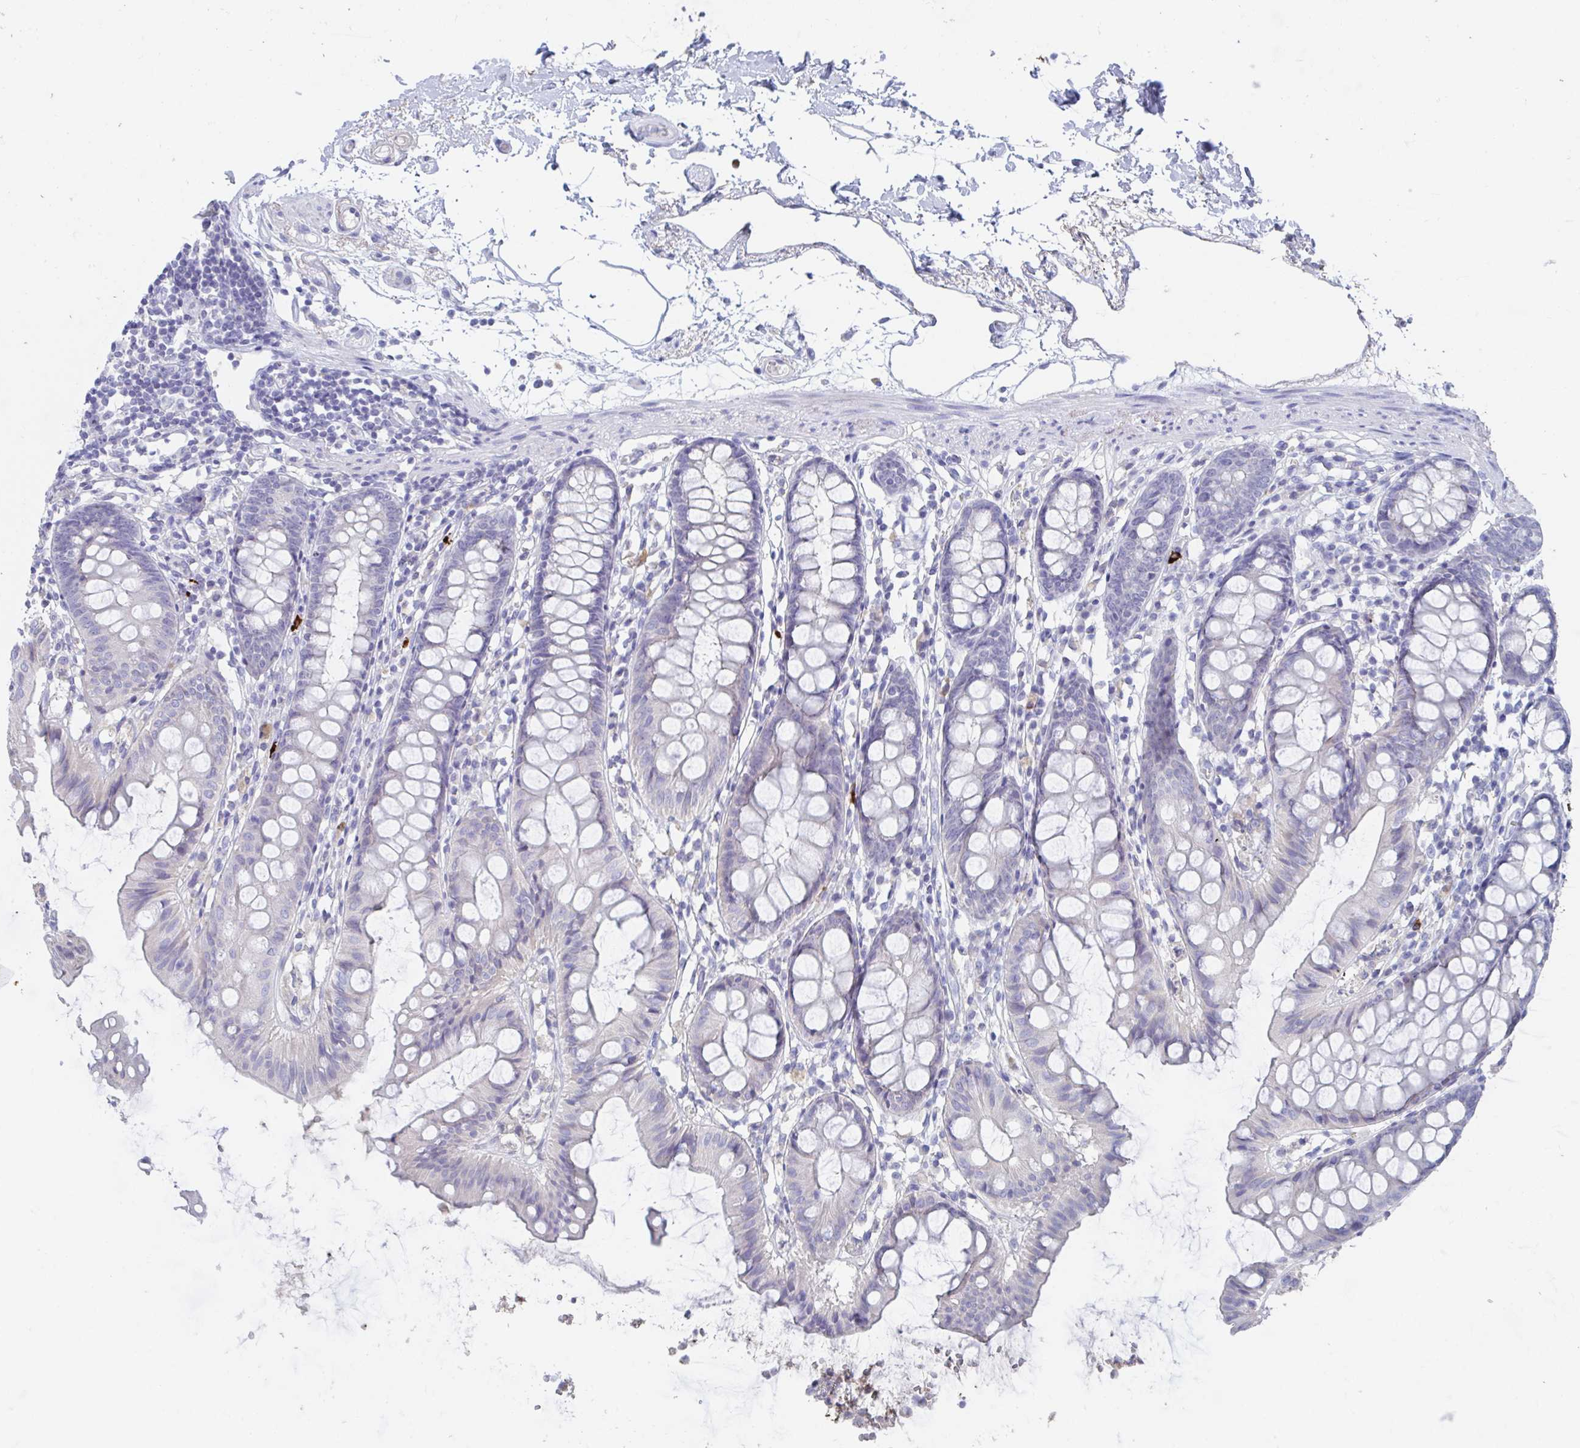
{"staining": {"intensity": "negative", "quantity": "none", "location": "none"}, "tissue": "colon", "cell_type": "Endothelial cells", "image_type": "normal", "snomed": [{"axis": "morphology", "description": "Normal tissue, NOS"}, {"axis": "topography", "description": "Colon"}], "caption": "Endothelial cells are negative for brown protein staining in benign colon. The staining is performed using DAB (3,3'-diaminobenzidine) brown chromogen with nuclei counter-stained in using hematoxylin.", "gene": "KCNK5", "patient": {"sex": "female", "age": 84}}